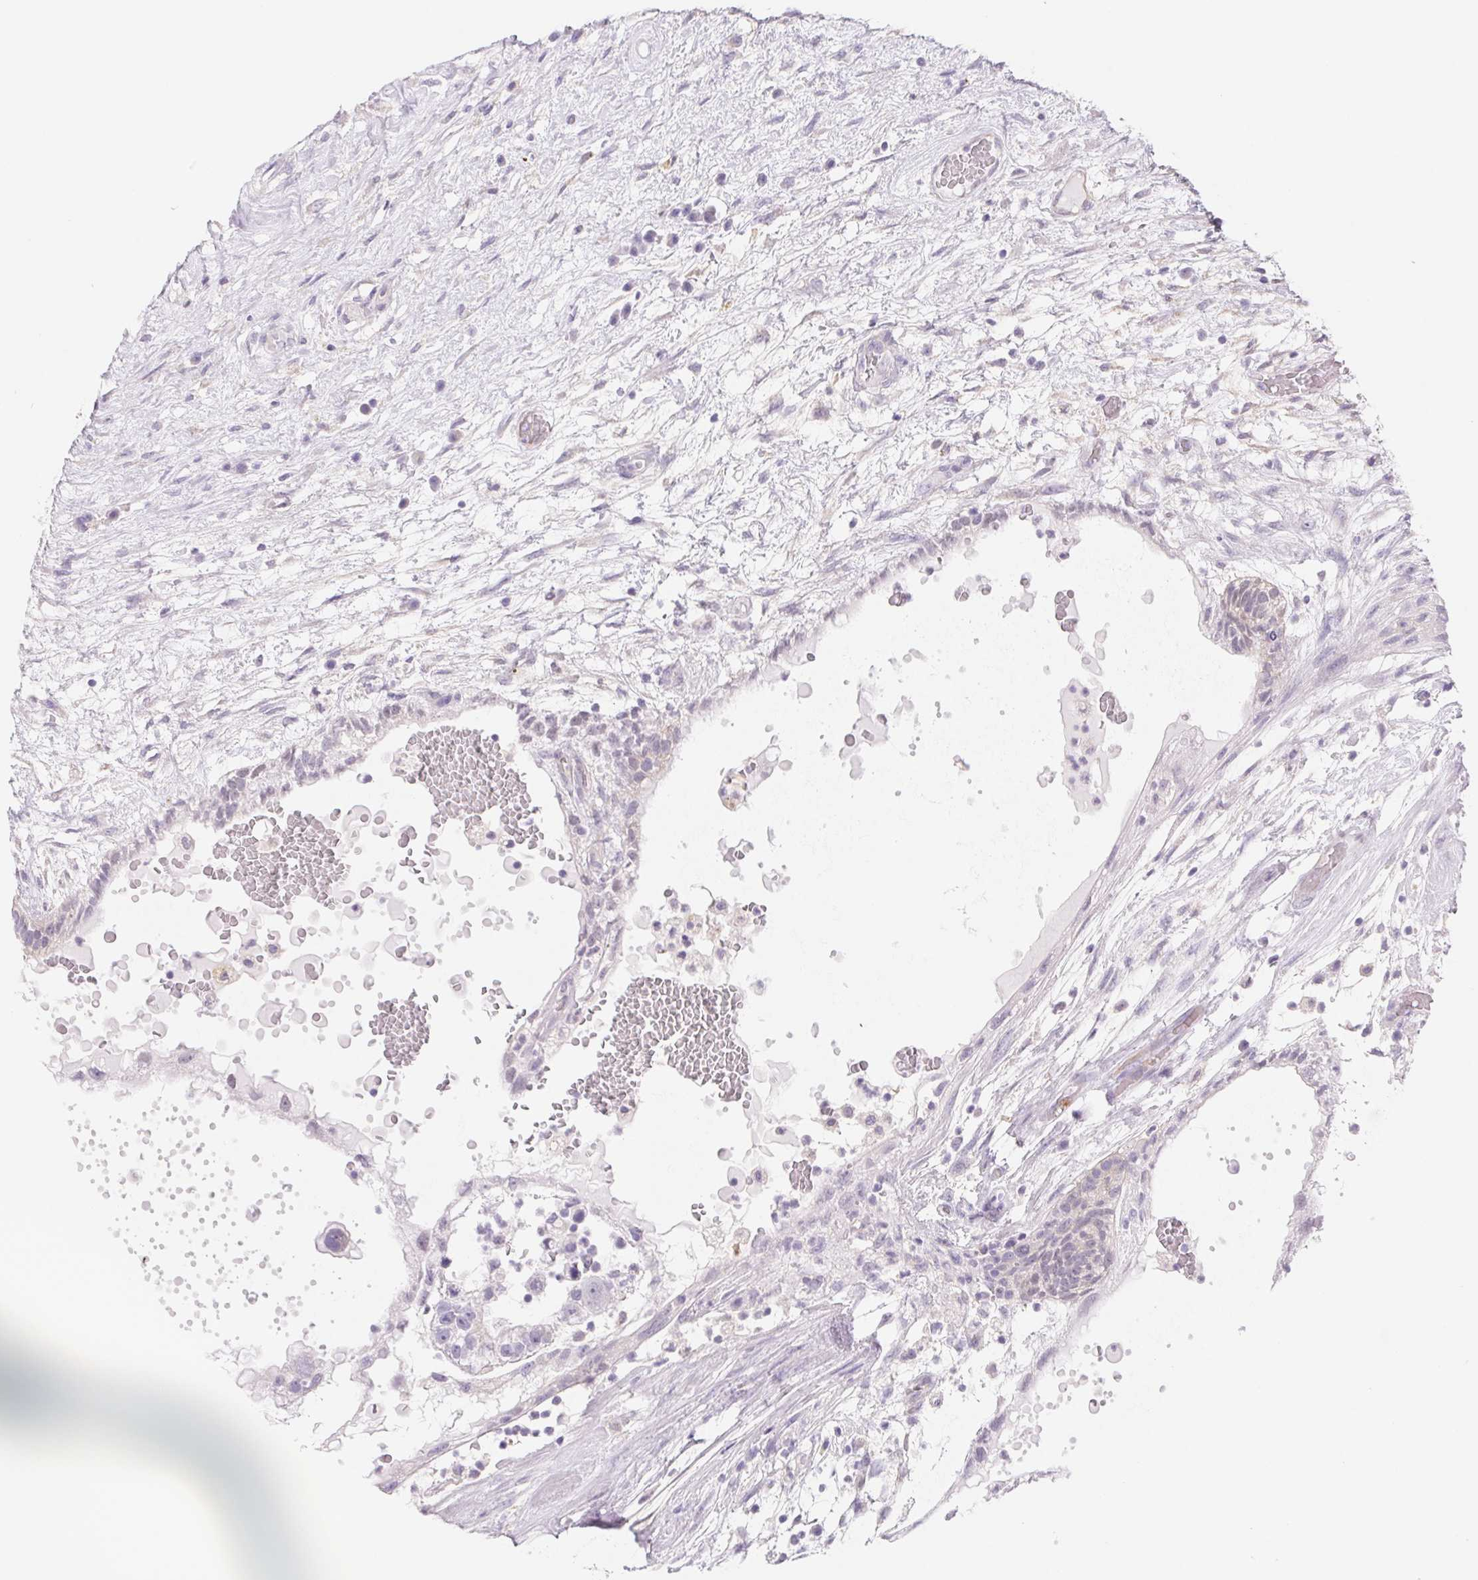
{"staining": {"intensity": "negative", "quantity": "none", "location": "none"}, "tissue": "testis cancer", "cell_type": "Tumor cells", "image_type": "cancer", "snomed": [{"axis": "morphology", "description": "Normal tissue, NOS"}, {"axis": "morphology", "description": "Carcinoma, Embryonal, NOS"}, {"axis": "topography", "description": "Testis"}], "caption": "Immunohistochemistry (IHC) of human testis cancer reveals no positivity in tumor cells. Brightfield microscopy of immunohistochemistry stained with DAB (brown) and hematoxylin (blue), captured at high magnification.", "gene": "CTNND2", "patient": {"sex": "male", "age": 32}}